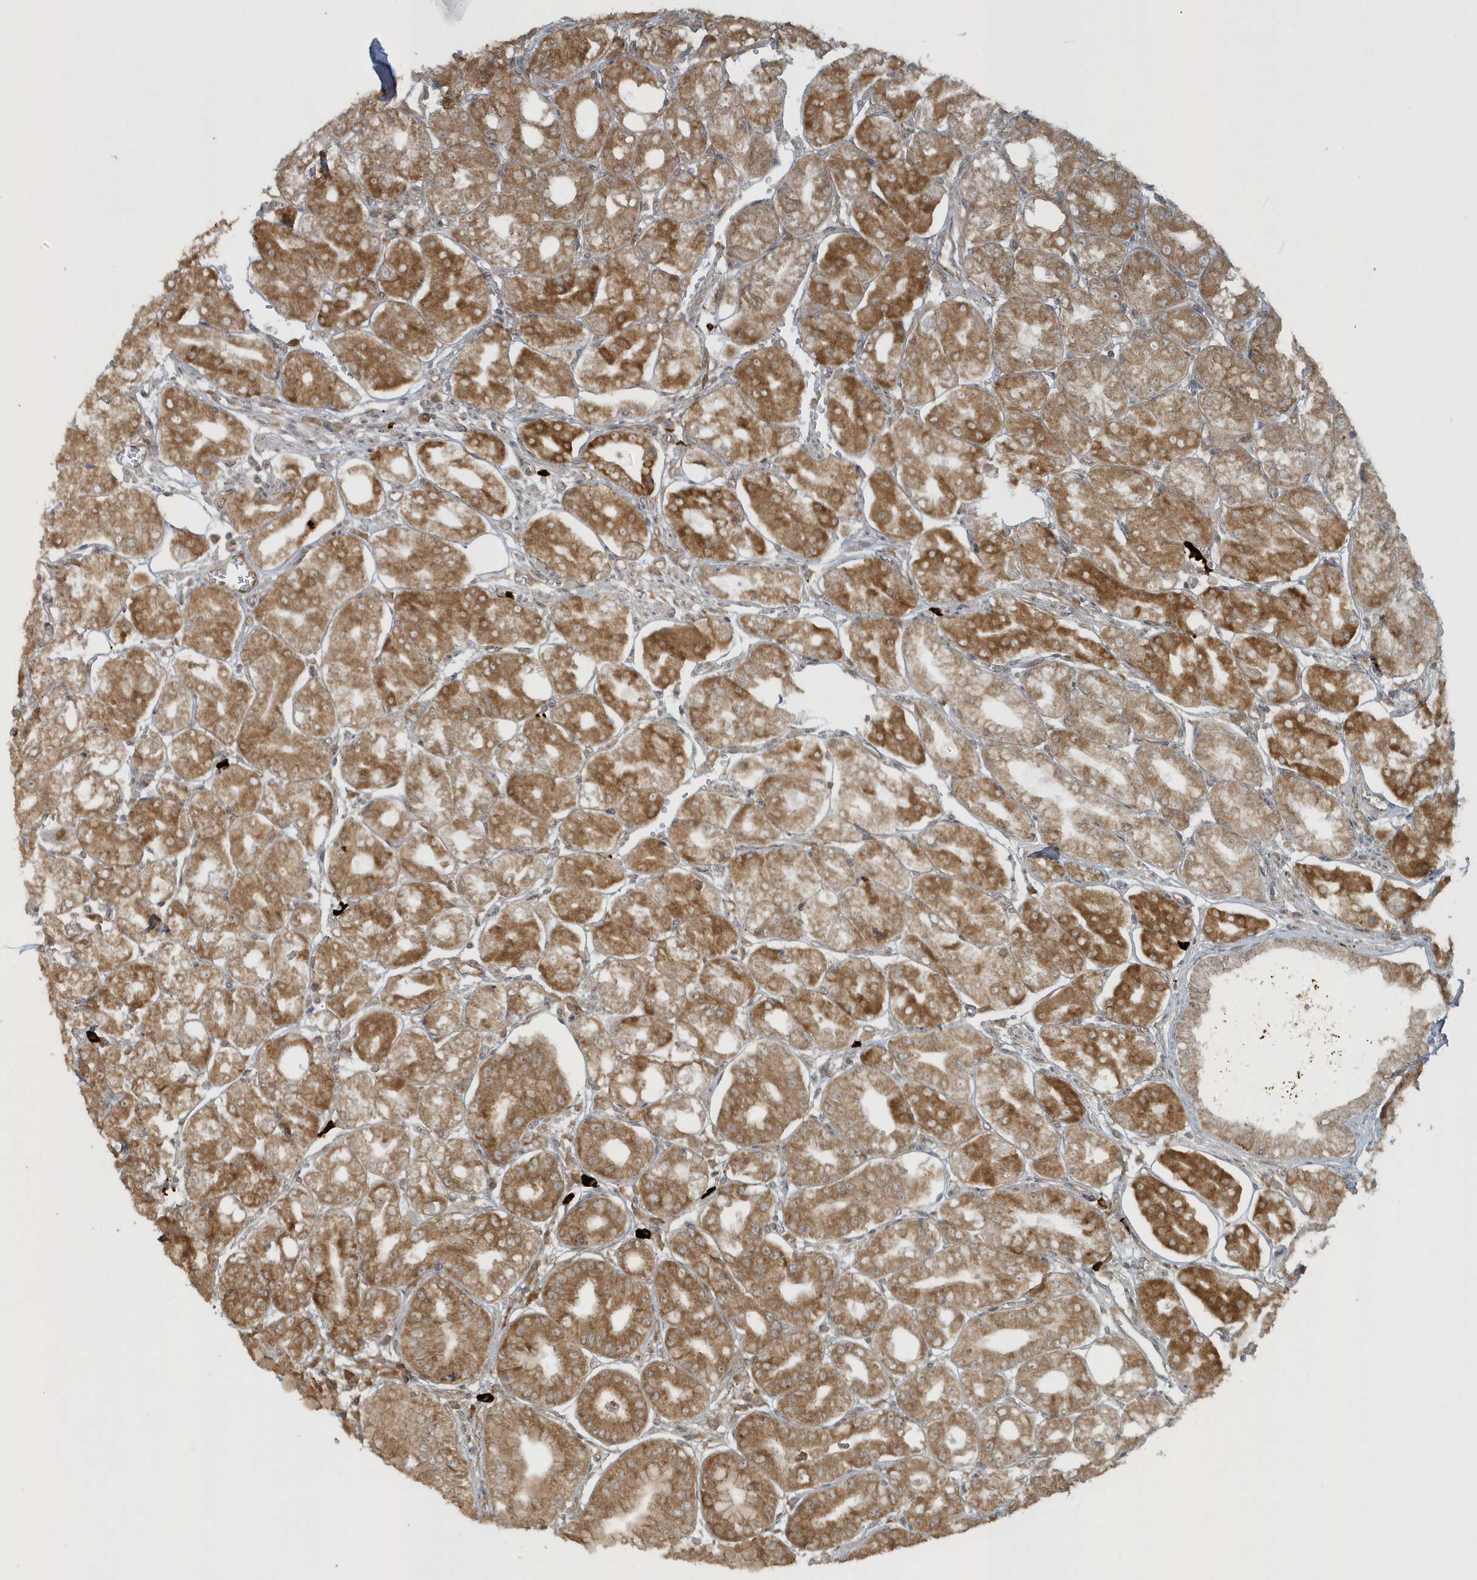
{"staining": {"intensity": "moderate", "quantity": ">75%", "location": "cytoplasmic/membranous"}, "tissue": "stomach", "cell_type": "Glandular cells", "image_type": "normal", "snomed": [{"axis": "morphology", "description": "Normal tissue, NOS"}, {"axis": "topography", "description": "Stomach, lower"}], "caption": "A high-resolution histopathology image shows immunohistochemistry (IHC) staining of benign stomach, which demonstrates moderate cytoplasmic/membranous staining in about >75% of glandular cells. (Brightfield microscopy of DAB IHC at high magnification).", "gene": "STIM2", "patient": {"sex": "male", "age": 71}}